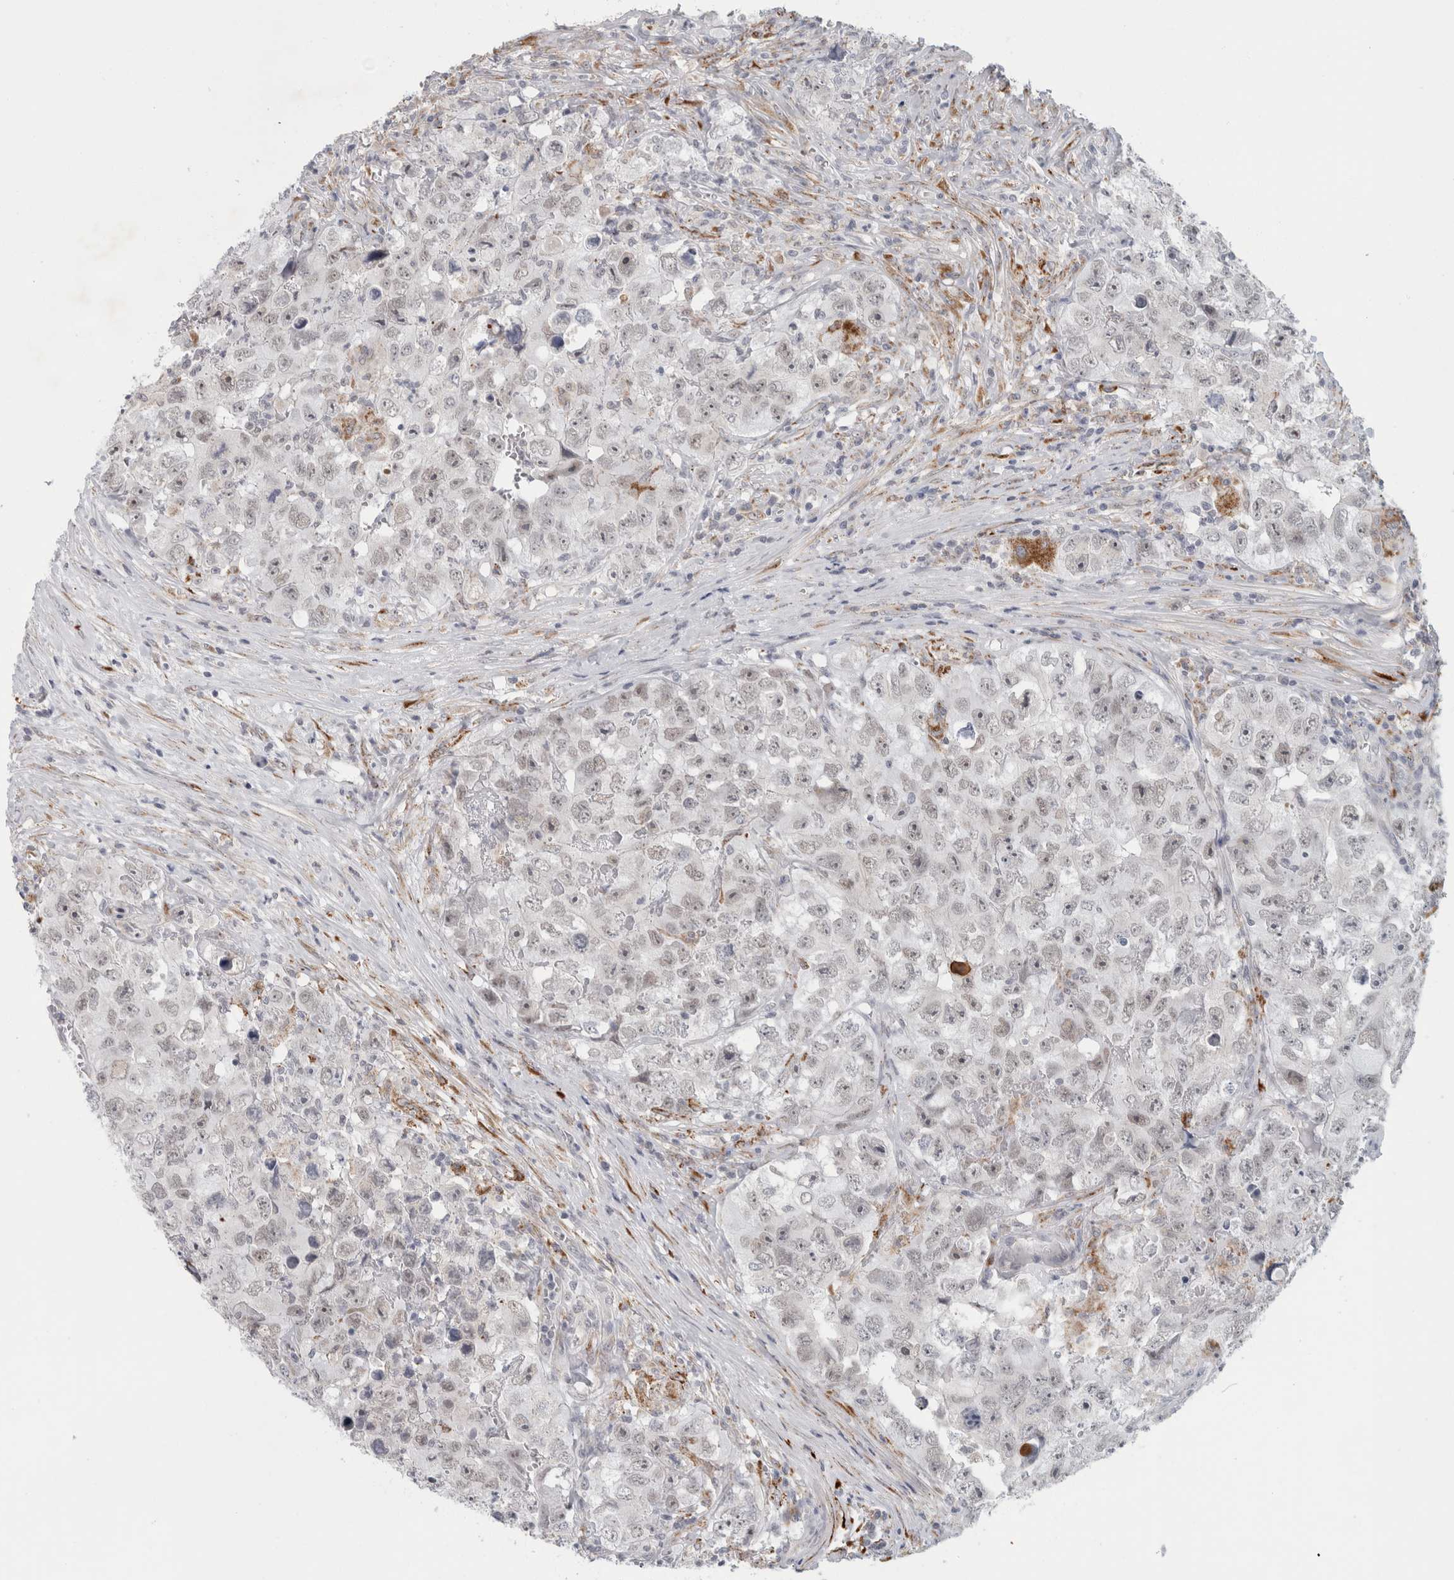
{"staining": {"intensity": "weak", "quantity": "25%-75%", "location": "nuclear"}, "tissue": "testis cancer", "cell_type": "Tumor cells", "image_type": "cancer", "snomed": [{"axis": "morphology", "description": "Seminoma, NOS"}, {"axis": "morphology", "description": "Carcinoma, Embryonal, NOS"}, {"axis": "topography", "description": "Testis"}], "caption": "Weak nuclear protein expression is seen in about 25%-75% of tumor cells in testis embryonal carcinoma.", "gene": "NIPA1", "patient": {"sex": "male", "age": 43}}